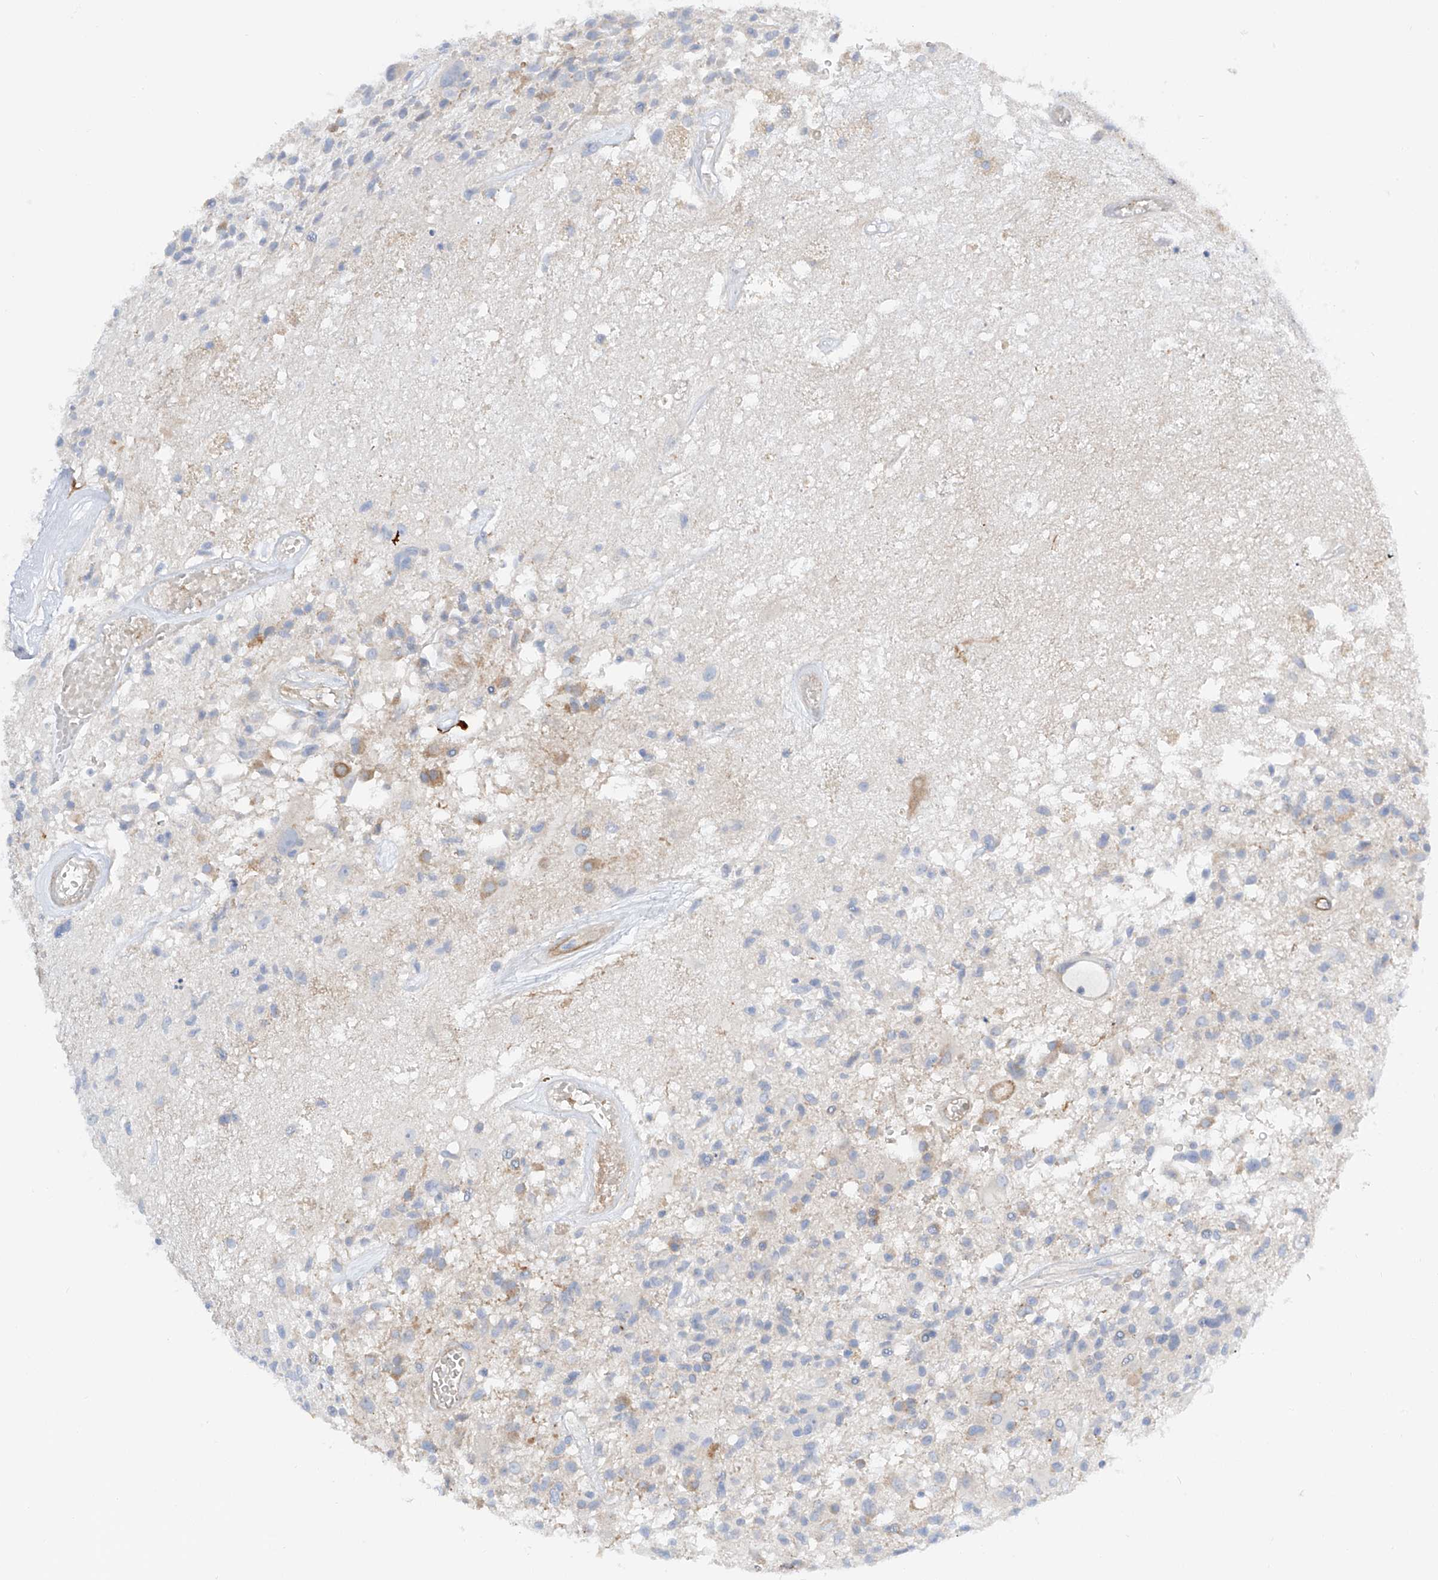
{"staining": {"intensity": "negative", "quantity": "none", "location": "none"}, "tissue": "glioma", "cell_type": "Tumor cells", "image_type": "cancer", "snomed": [{"axis": "morphology", "description": "Glioma, malignant, High grade"}, {"axis": "morphology", "description": "Glioblastoma, NOS"}, {"axis": "topography", "description": "Brain"}], "caption": "Protein analysis of glioma shows no significant staining in tumor cells. The staining is performed using DAB brown chromogen with nuclei counter-stained in using hematoxylin.", "gene": "LCA5", "patient": {"sex": "male", "age": 60}}